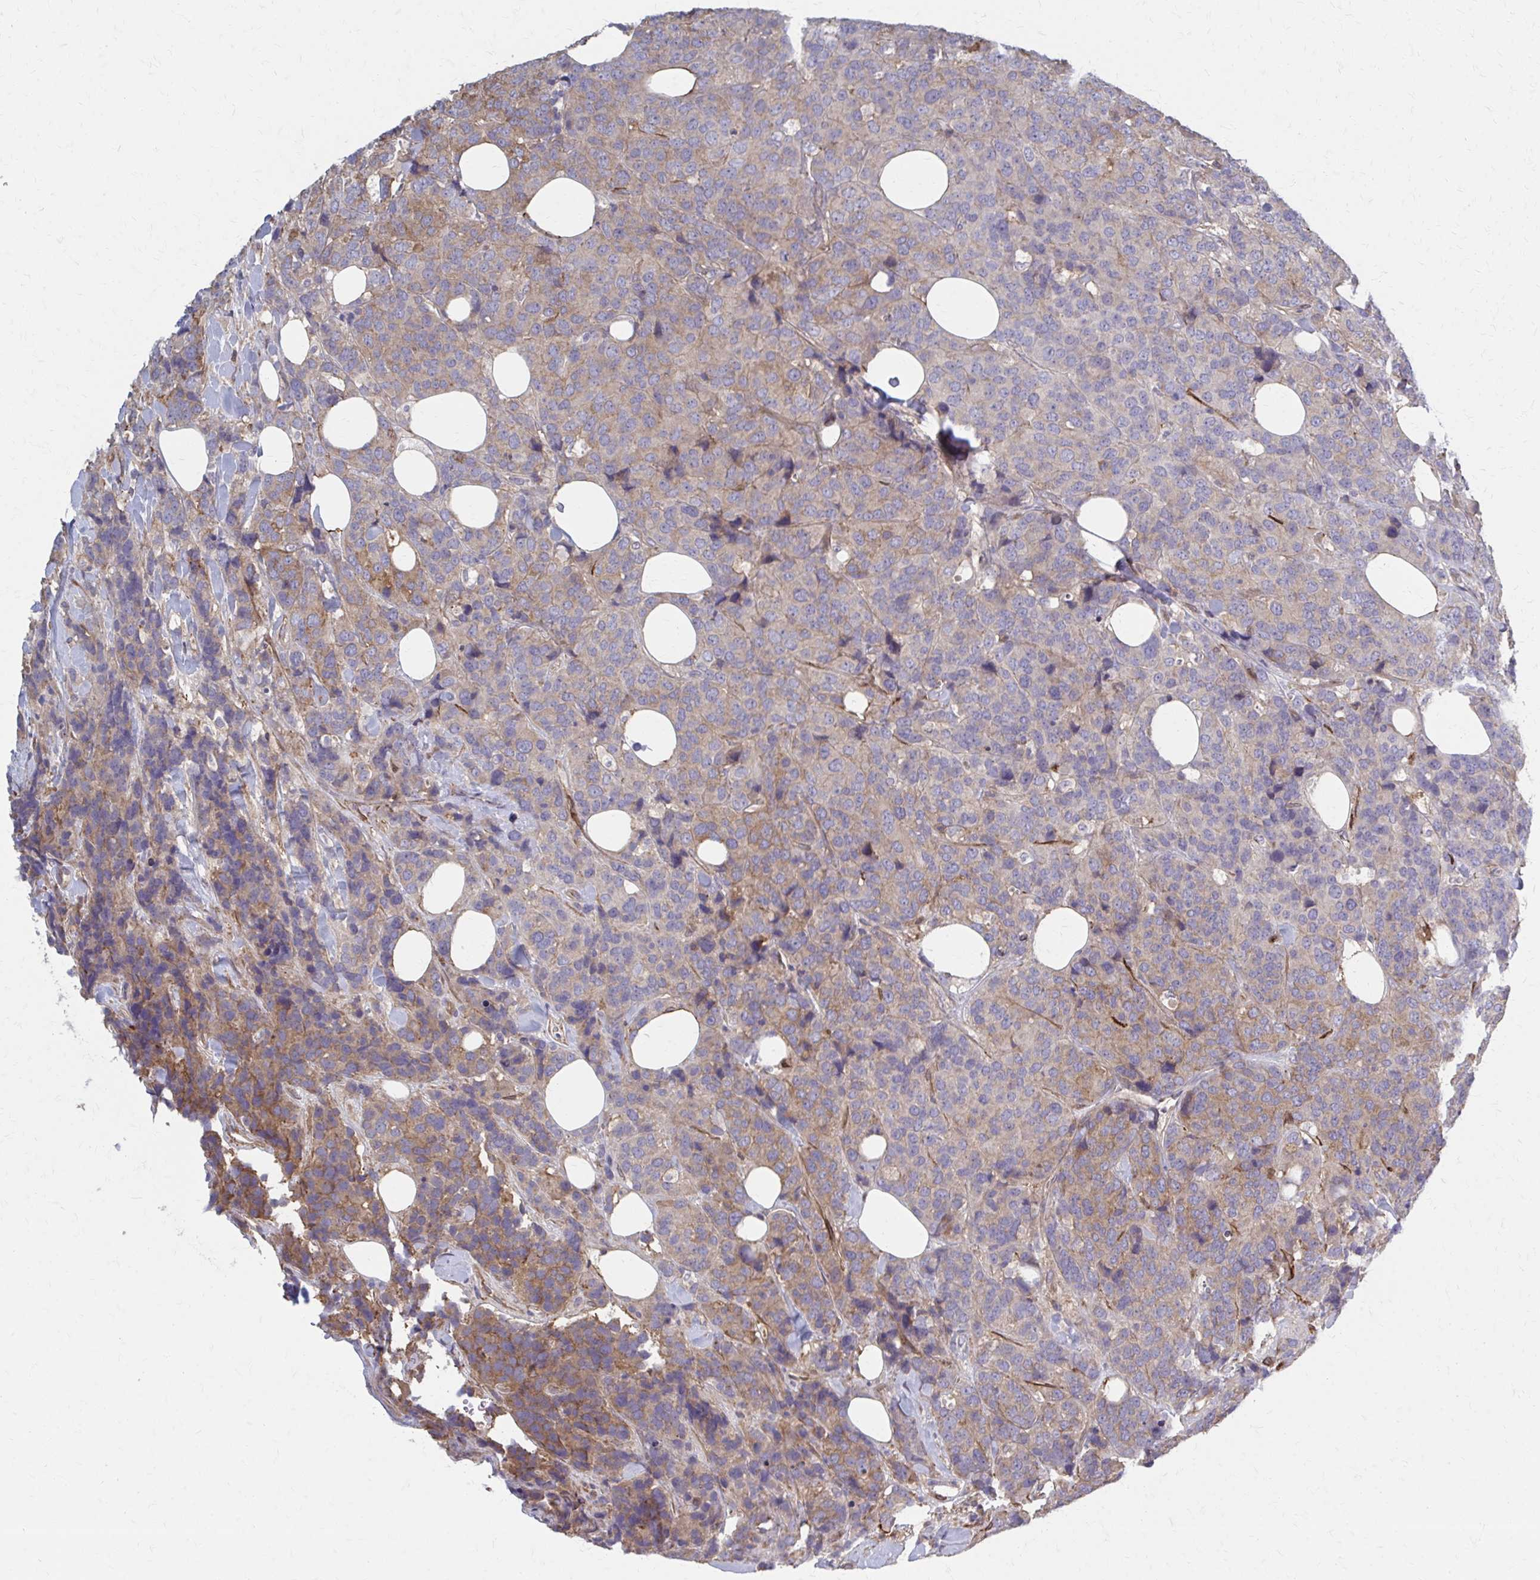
{"staining": {"intensity": "weak", "quantity": "<25%", "location": "cytoplasmic/membranous"}, "tissue": "breast cancer", "cell_type": "Tumor cells", "image_type": "cancer", "snomed": [{"axis": "morphology", "description": "Lobular carcinoma"}, {"axis": "topography", "description": "Breast"}], "caption": "DAB immunohistochemical staining of human breast lobular carcinoma demonstrates no significant positivity in tumor cells.", "gene": "MMP14", "patient": {"sex": "female", "age": 59}}